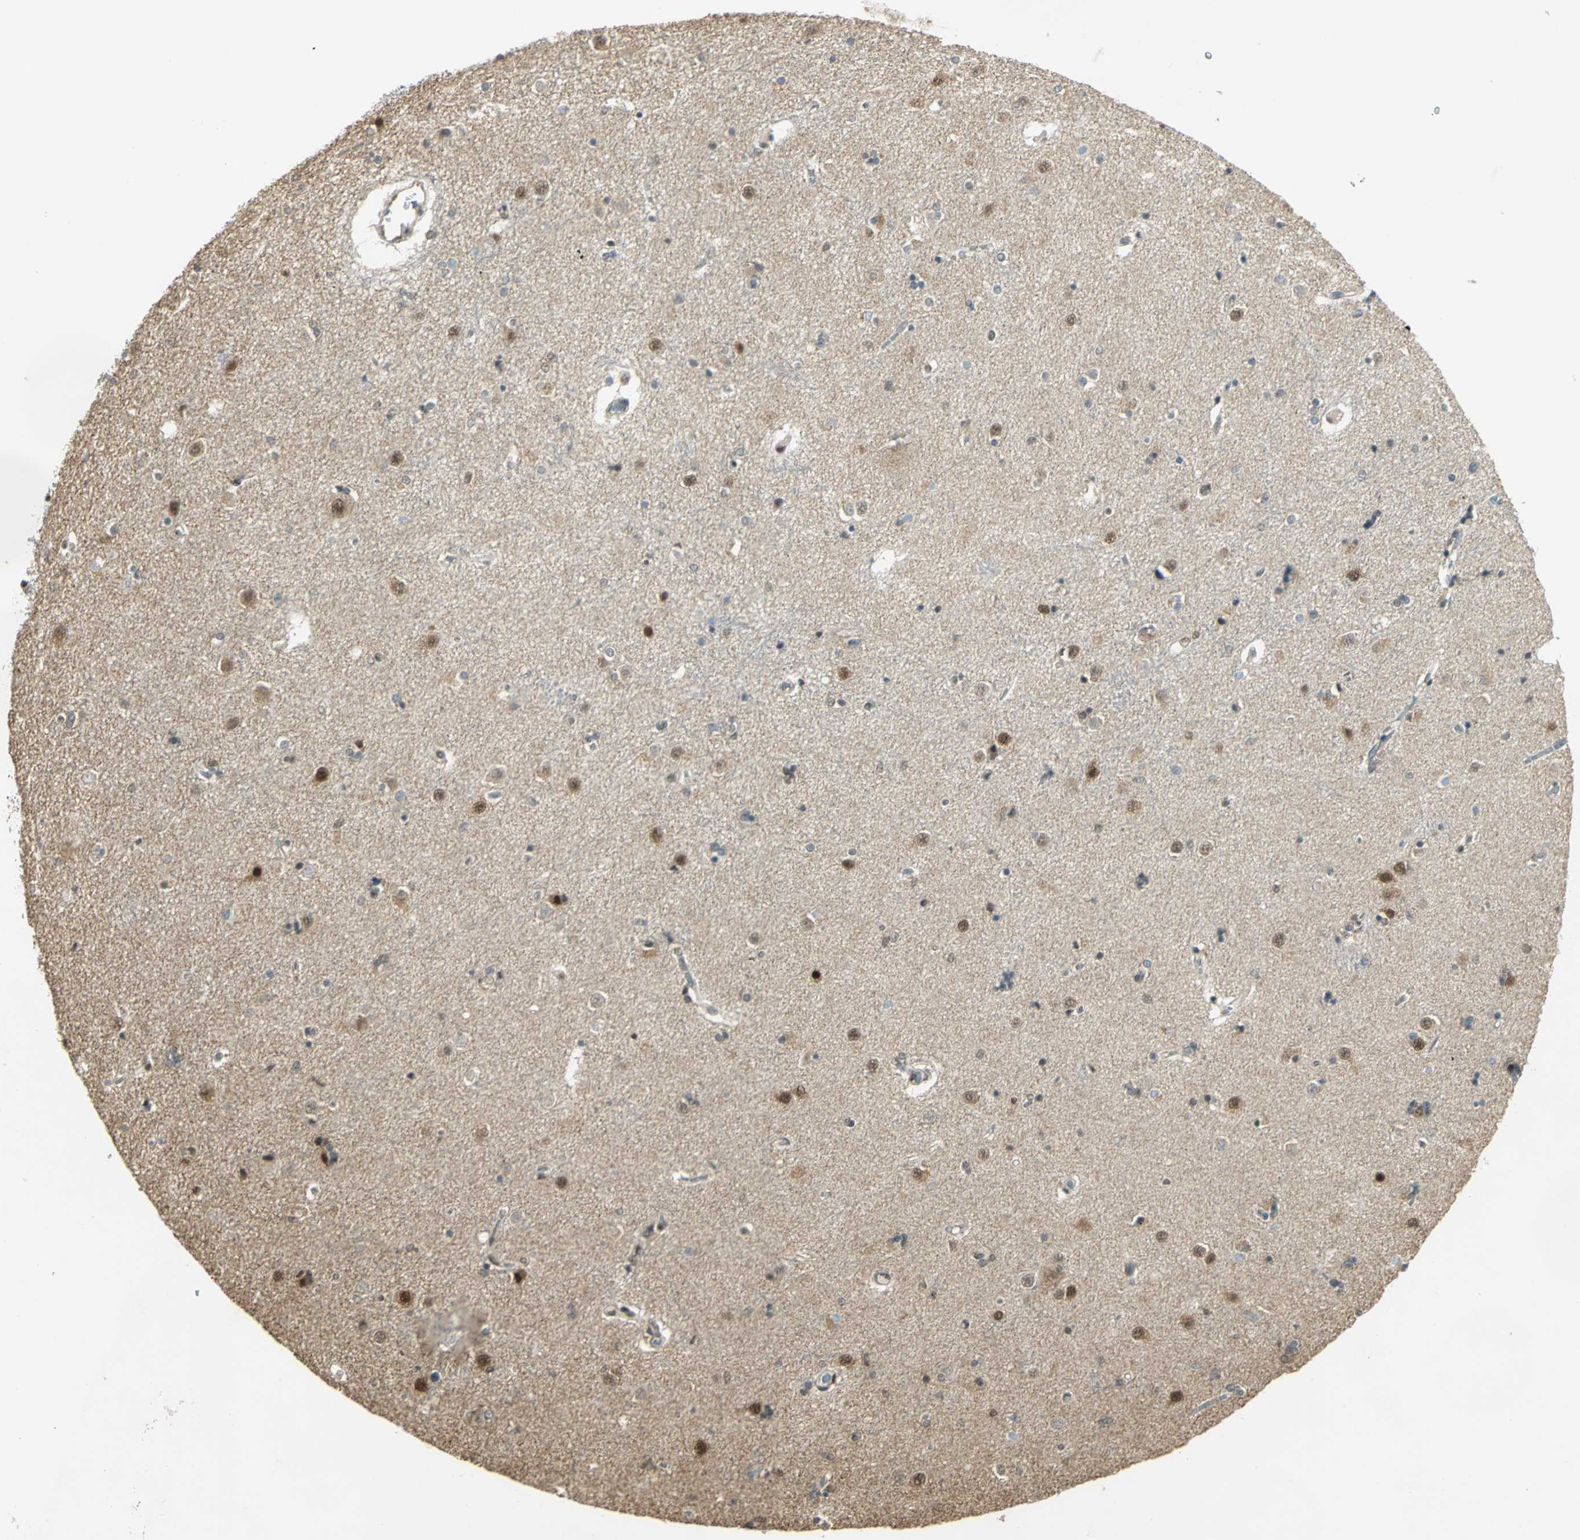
{"staining": {"intensity": "moderate", "quantity": "25%-75%", "location": "cytoplasmic/membranous,nuclear"}, "tissue": "caudate", "cell_type": "Glial cells", "image_type": "normal", "snomed": [{"axis": "morphology", "description": "Normal tissue, NOS"}, {"axis": "topography", "description": "Lateral ventricle wall"}], "caption": "Moderate cytoplasmic/membranous,nuclear protein positivity is present in about 25%-75% of glial cells in caudate. (DAB IHC with brightfield microscopy, high magnification).", "gene": "DDX5", "patient": {"sex": "female", "age": 54}}